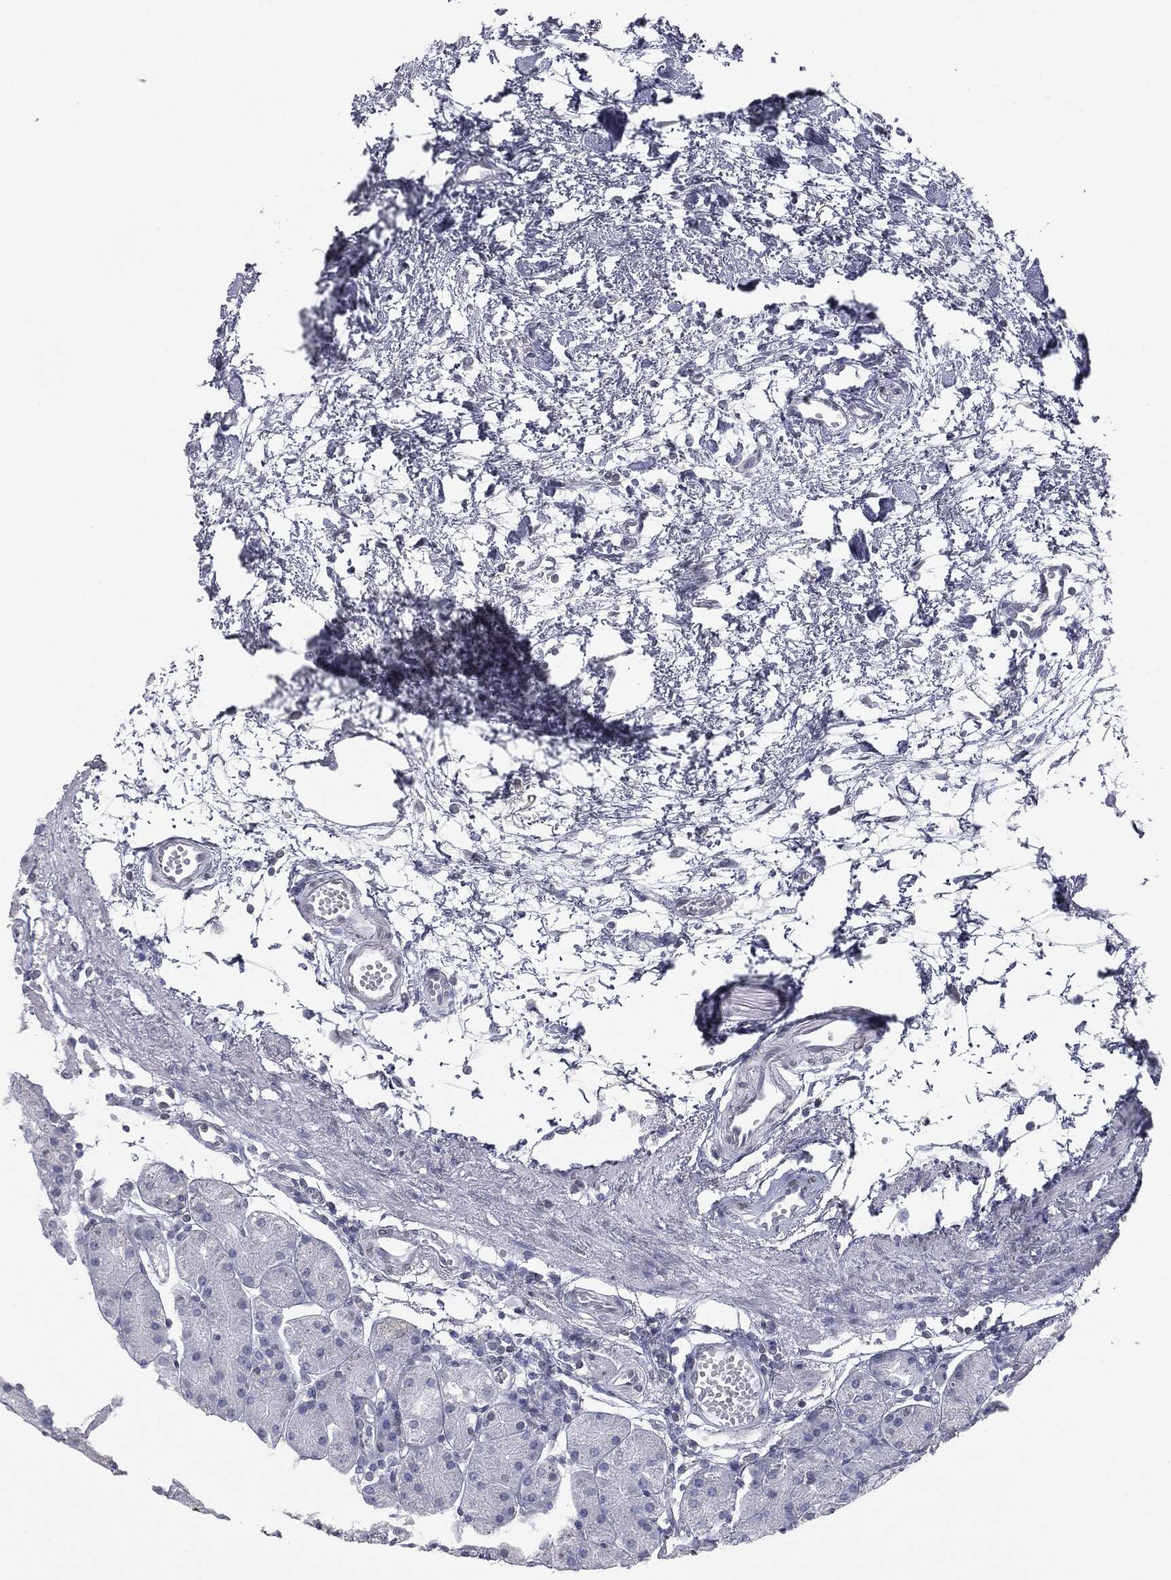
{"staining": {"intensity": "strong", "quantity": "<25%", "location": "cytoplasmic/membranous,nuclear"}, "tissue": "stomach", "cell_type": "Glandular cells", "image_type": "normal", "snomed": [{"axis": "morphology", "description": "Normal tissue, NOS"}, {"axis": "morphology", "description": "Adenocarcinoma, NOS"}, {"axis": "topography", "description": "Stomach"}], "caption": "Approximately <25% of glandular cells in benign stomach demonstrate strong cytoplasmic/membranous,nuclear protein staining as visualized by brown immunohistochemical staining.", "gene": "ALDOB", "patient": {"sex": "female", "age": 81}}